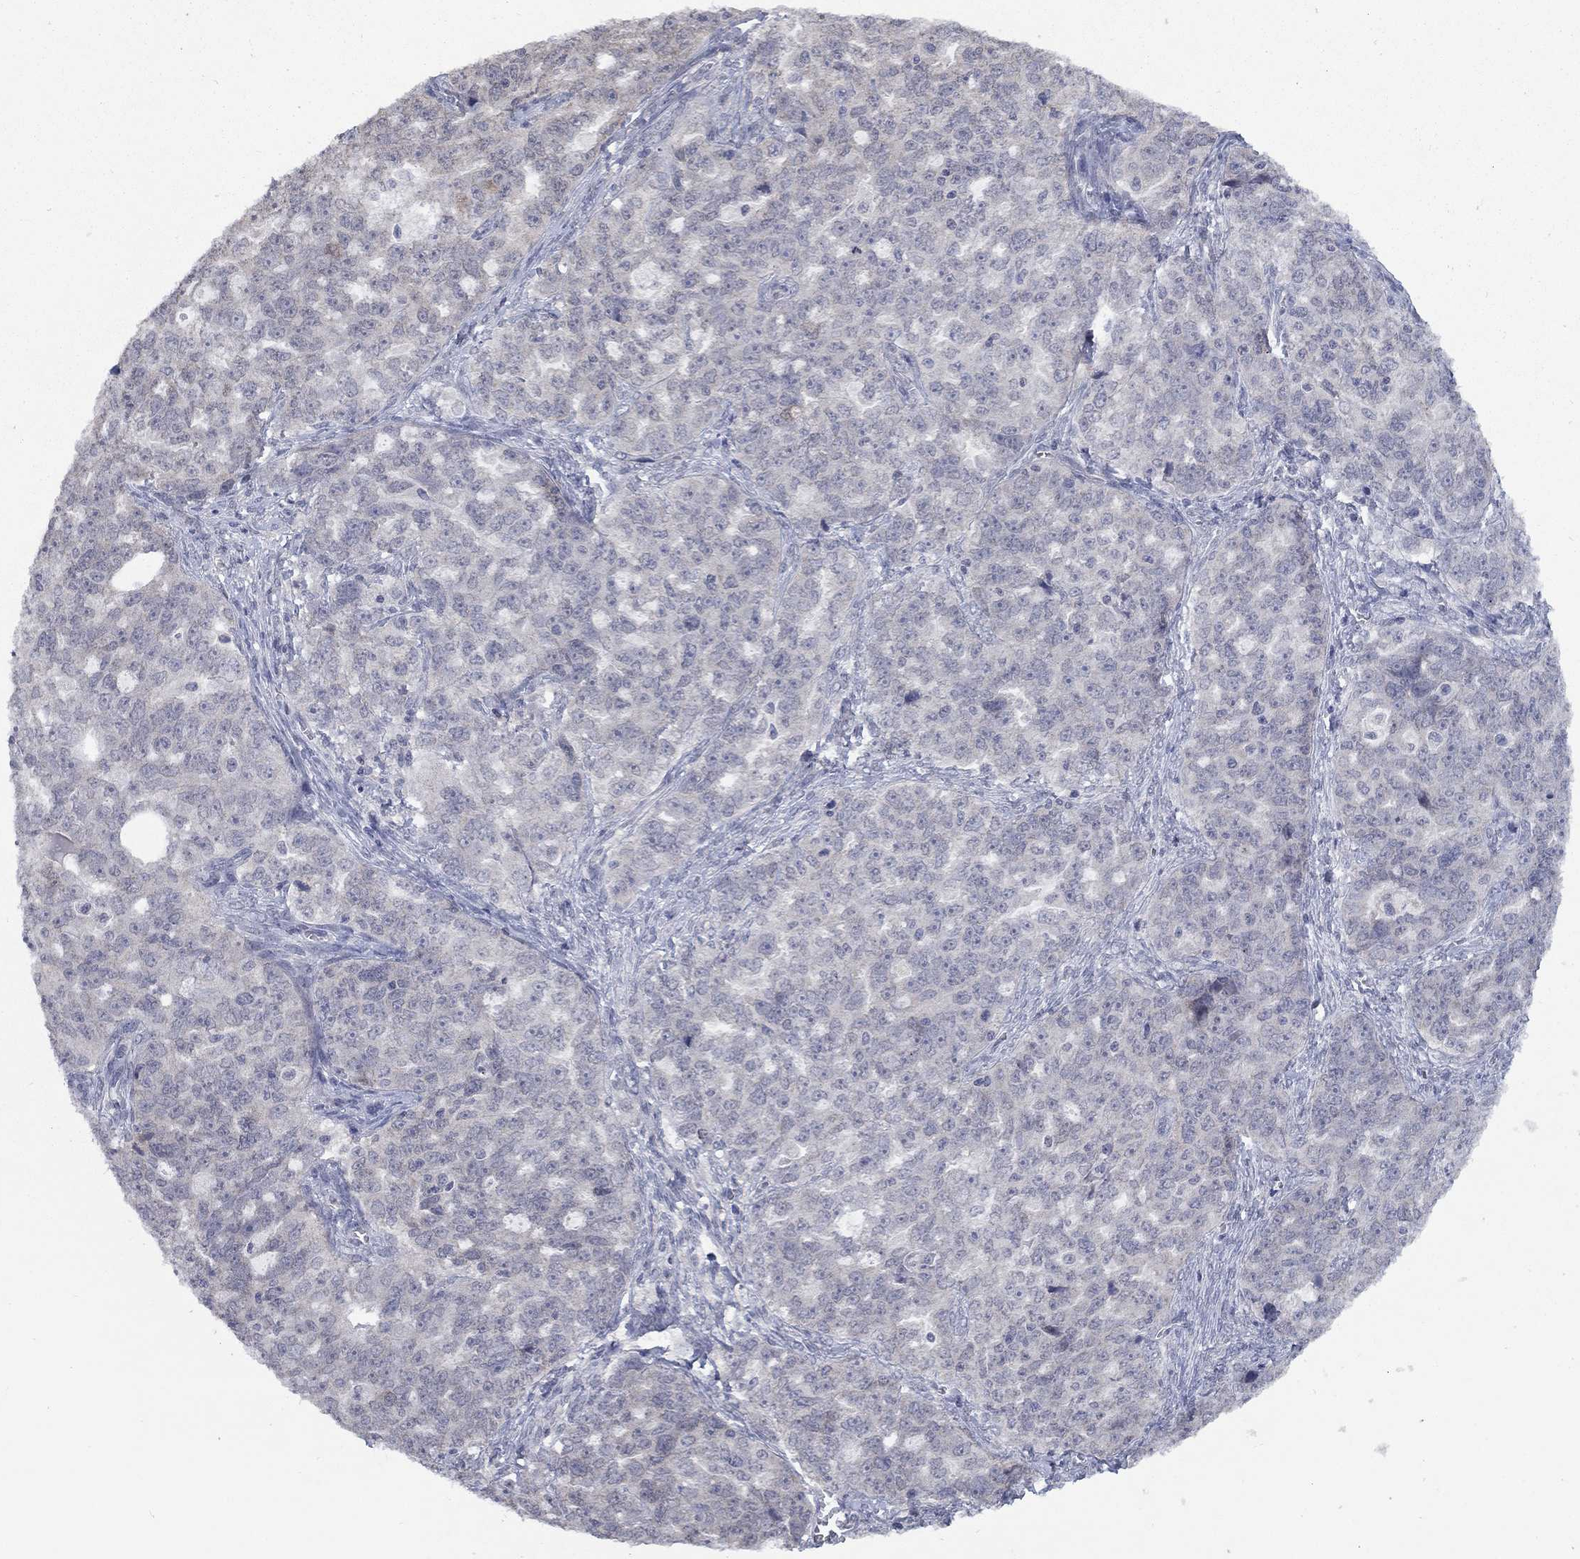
{"staining": {"intensity": "negative", "quantity": "none", "location": "none"}, "tissue": "ovarian cancer", "cell_type": "Tumor cells", "image_type": "cancer", "snomed": [{"axis": "morphology", "description": "Cystadenocarcinoma, serous, NOS"}, {"axis": "topography", "description": "Ovary"}], "caption": "IHC histopathology image of serous cystadenocarcinoma (ovarian) stained for a protein (brown), which displays no positivity in tumor cells. The staining was performed using DAB to visualize the protein expression in brown, while the nuclei were stained in blue with hematoxylin (Magnification: 20x).", "gene": "SPATA33", "patient": {"sex": "female", "age": 51}}